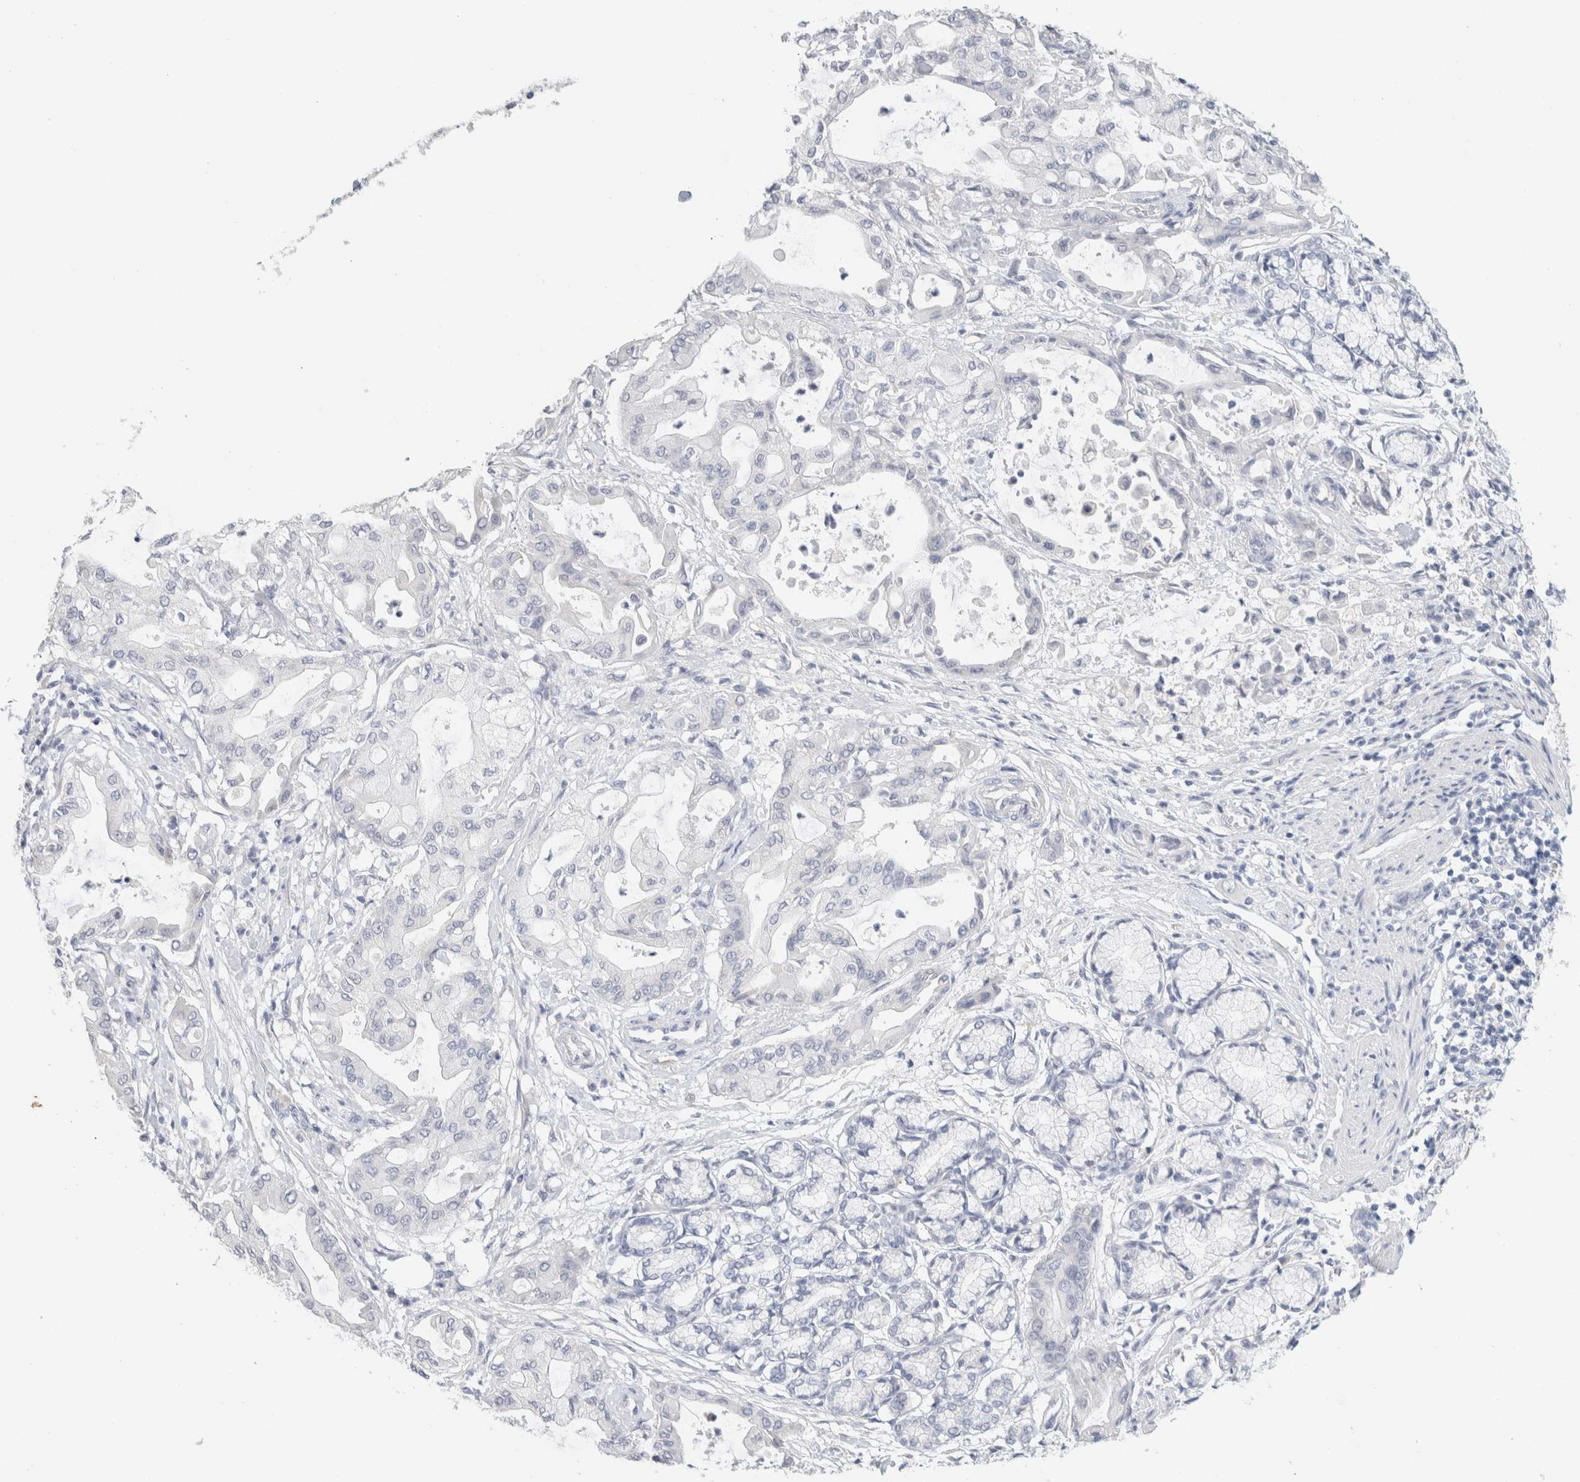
{"staining": {"intensity": "negative", "quantity": "none", "location": "none"}, "tissue": "pancreatic cancer", "cell_type": "Tumor cells", "image_type": "cancer", "snomed": [{"axis": "morphology", "description": "Adenocarcinoma, NOS"}, {"axis": "morphology", "description": "Adenocarcinoma, metastatic, NOS"}, {"axis": "topography", "description": "Lymph node"}, {"axis": "topography", "description": "Pancreas"}, {"axis": "topography", "description": "Duodenum"}], "caption": "IHC photomicrograph of human pancreatic cancer stained for a protein (brown), which exhibits no positivity in tumor cells.", "gene": "NEFM", "patient": {"sex": "female", "age": 64}}